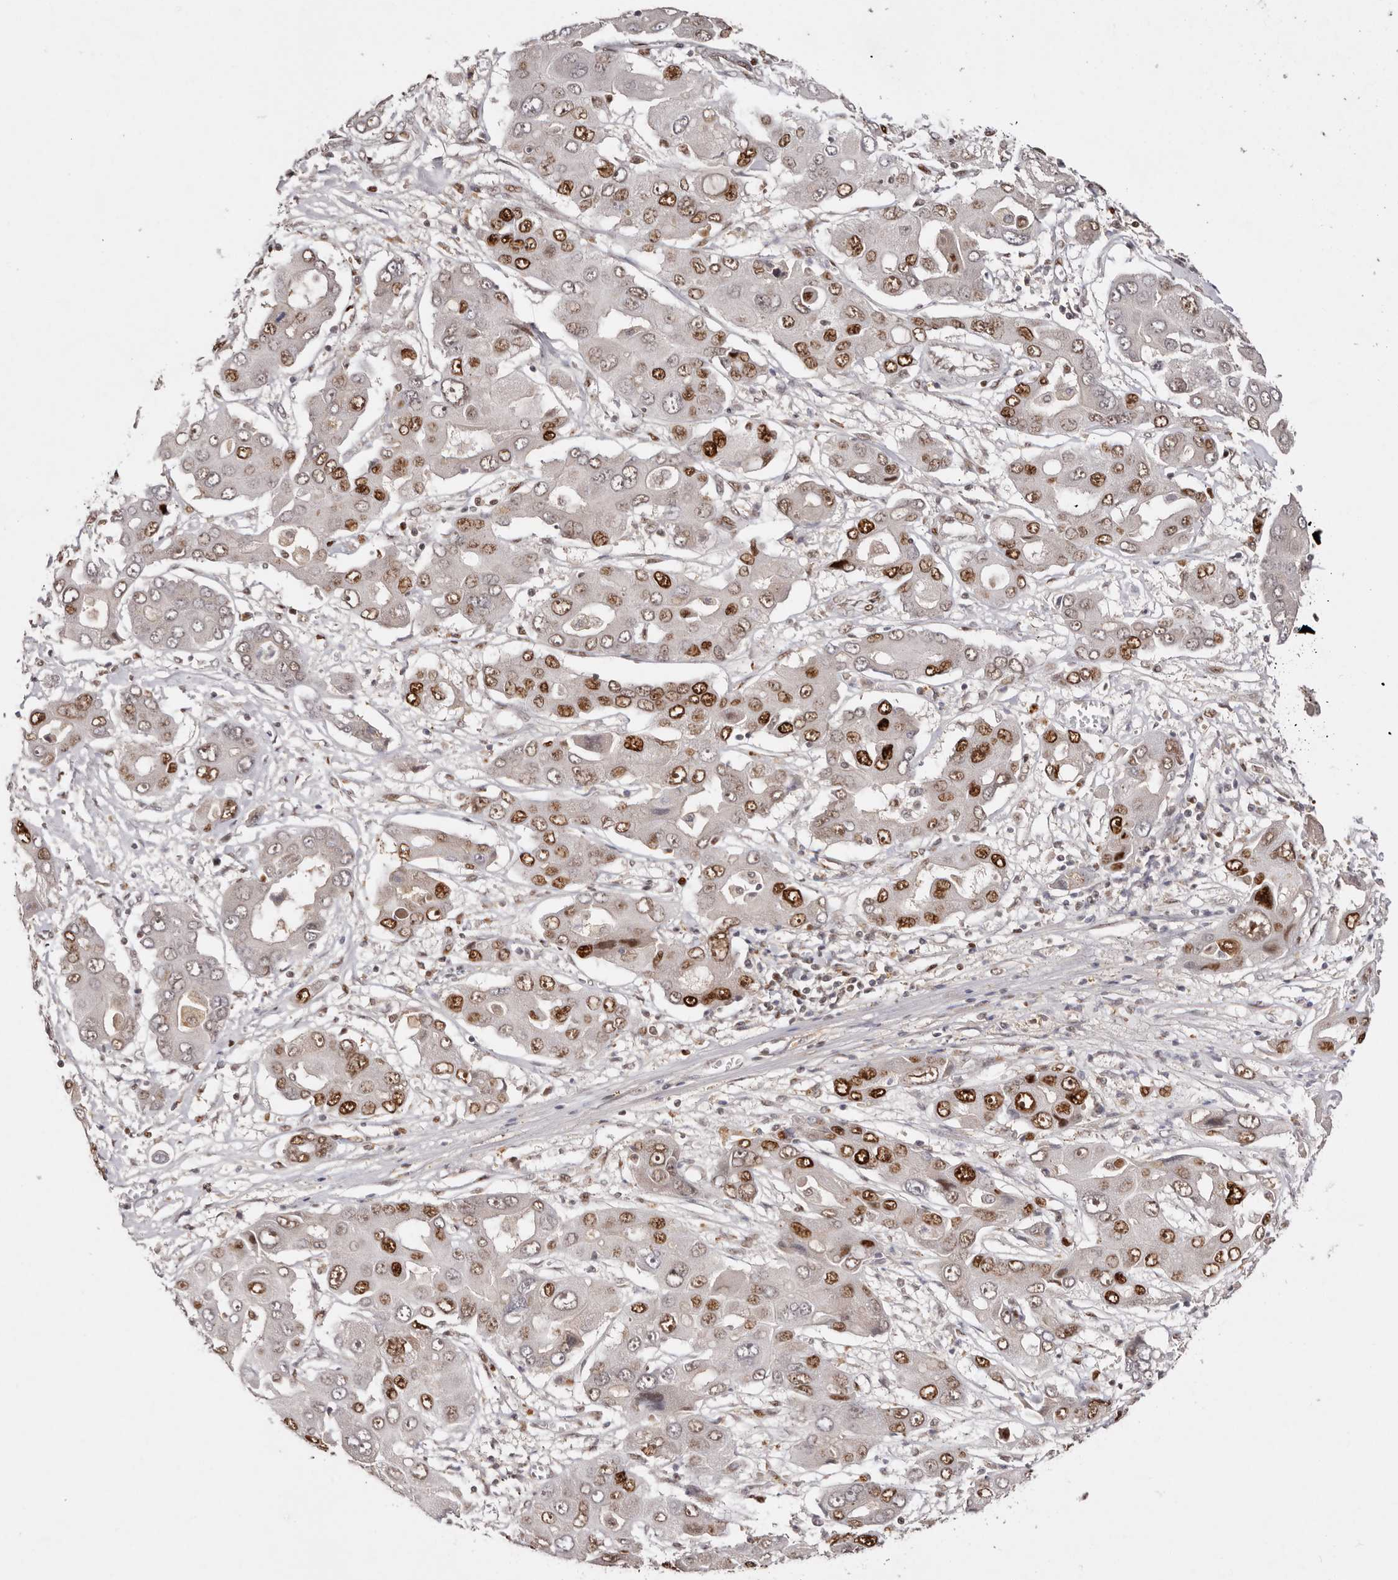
{"staining": {"intensity": "strong", "quantity": "25%-75%", "location": "nuclear"}, "tissue": "liver cancer", "cell_type": "Tumor cells", "image_type": "cancer", "snomed": [{"axis": "morphology", "description": "Cholangiocarcinoma"}, {"axis": "topography", "description": "Liver"}], "caption": "Liver cancer stained with a brown dye displays strong nuclear positive expression in approximately 25%-75% of tumor cells.", "gene": "KLF7", "patient": {"sex": "male", "age": 67}}